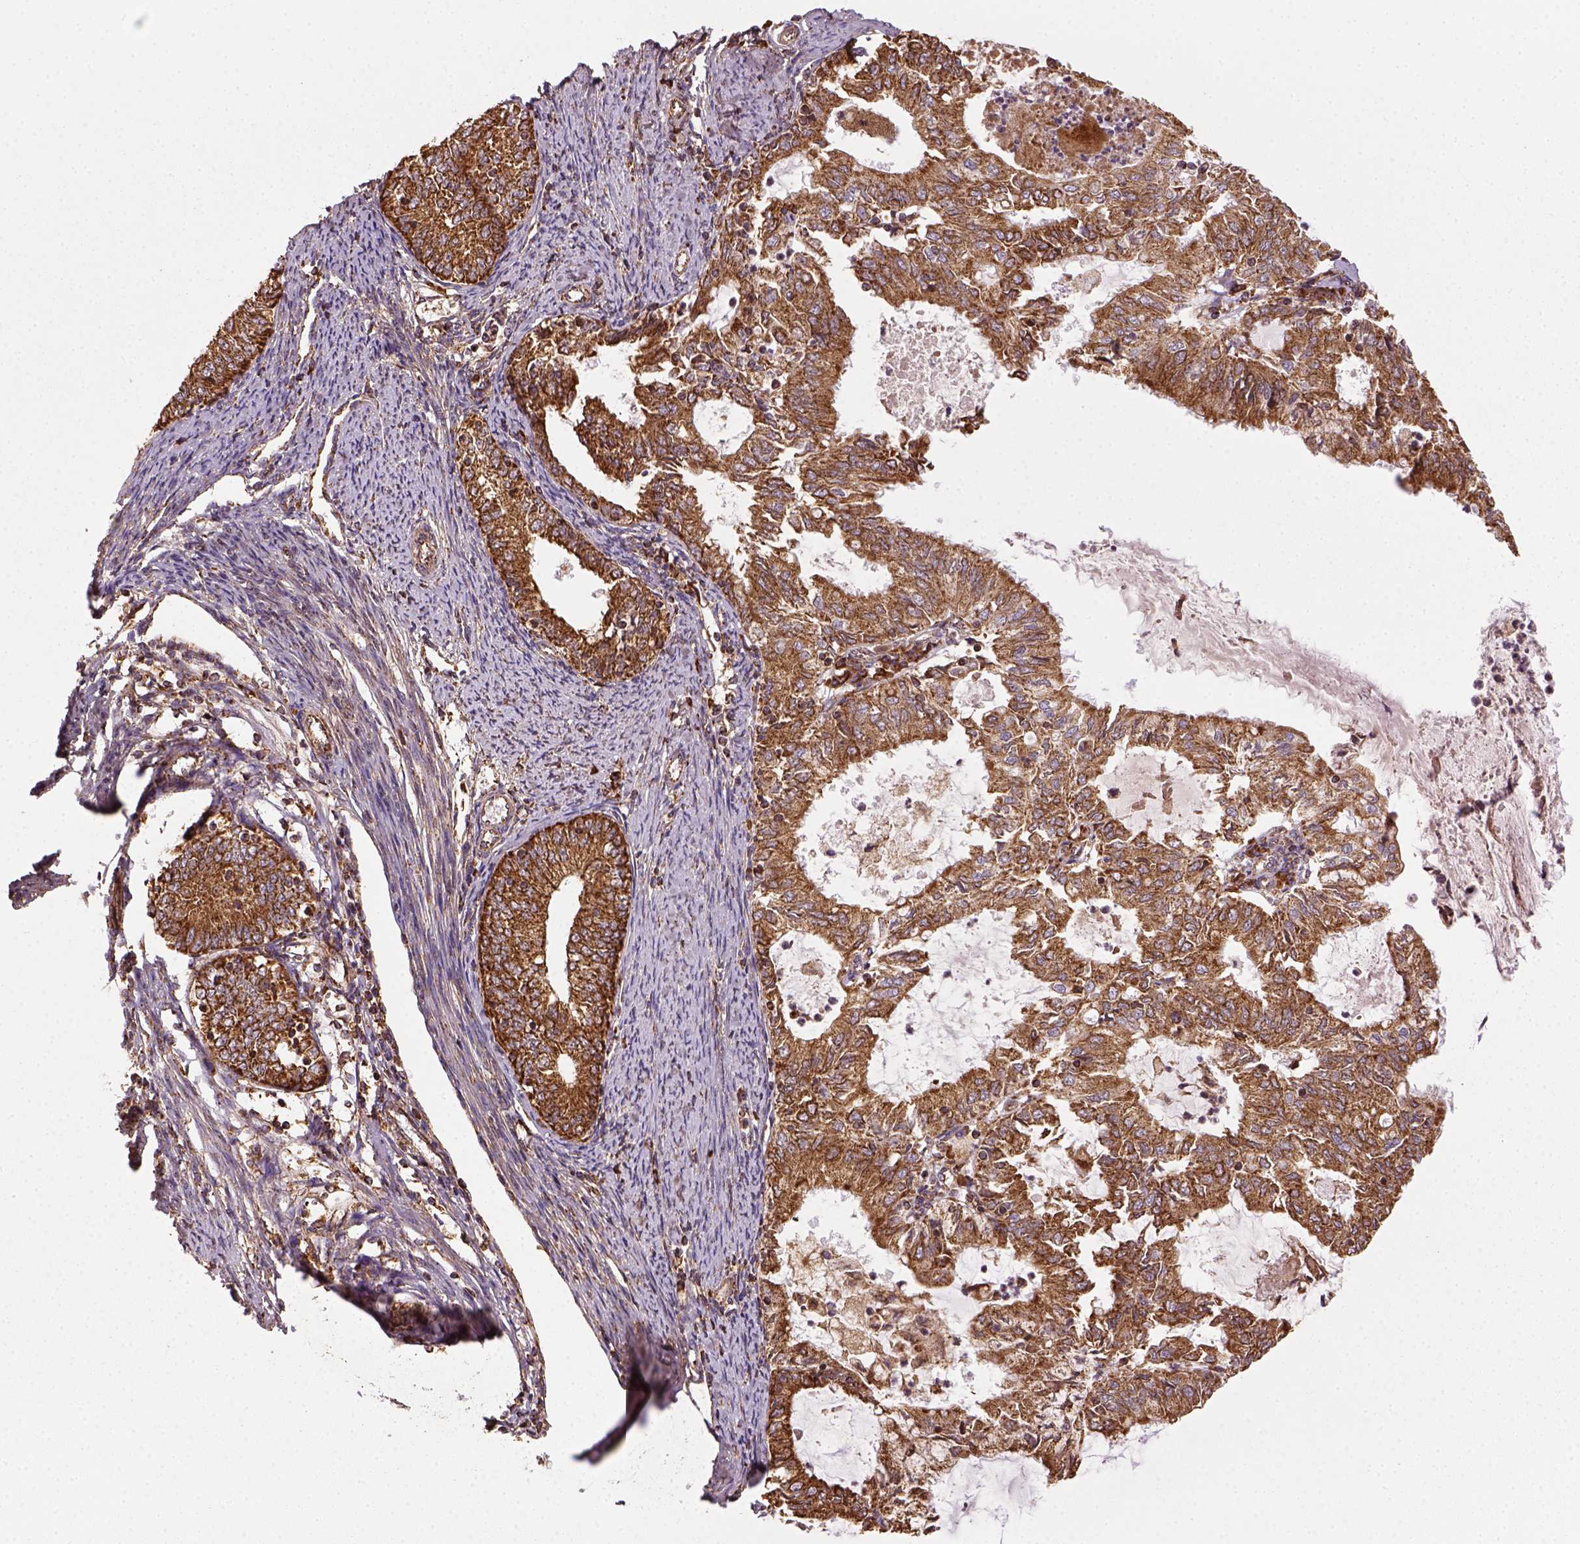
{"staining": {"intensity": "strong", "quantity": ">75%", "location": "cytoplasmic/membranous"}, "tissue": "endometrial cancer", "cell_type": "Tumor cells", "image_type": "cancer", "snomed": [{"axis": "morphology", "description": "Adenocarcinoma, NOS"}, {"axis": "topography", "description": "Endometrium"}], "caption": "Adenocarcinoma (endometrial) stained for a protein reveals strong cytoplasmic/membranous positivity in tumor cells.", "gene": "MAPK8IP3", "patient": {"sex": "female", "age": 57}}